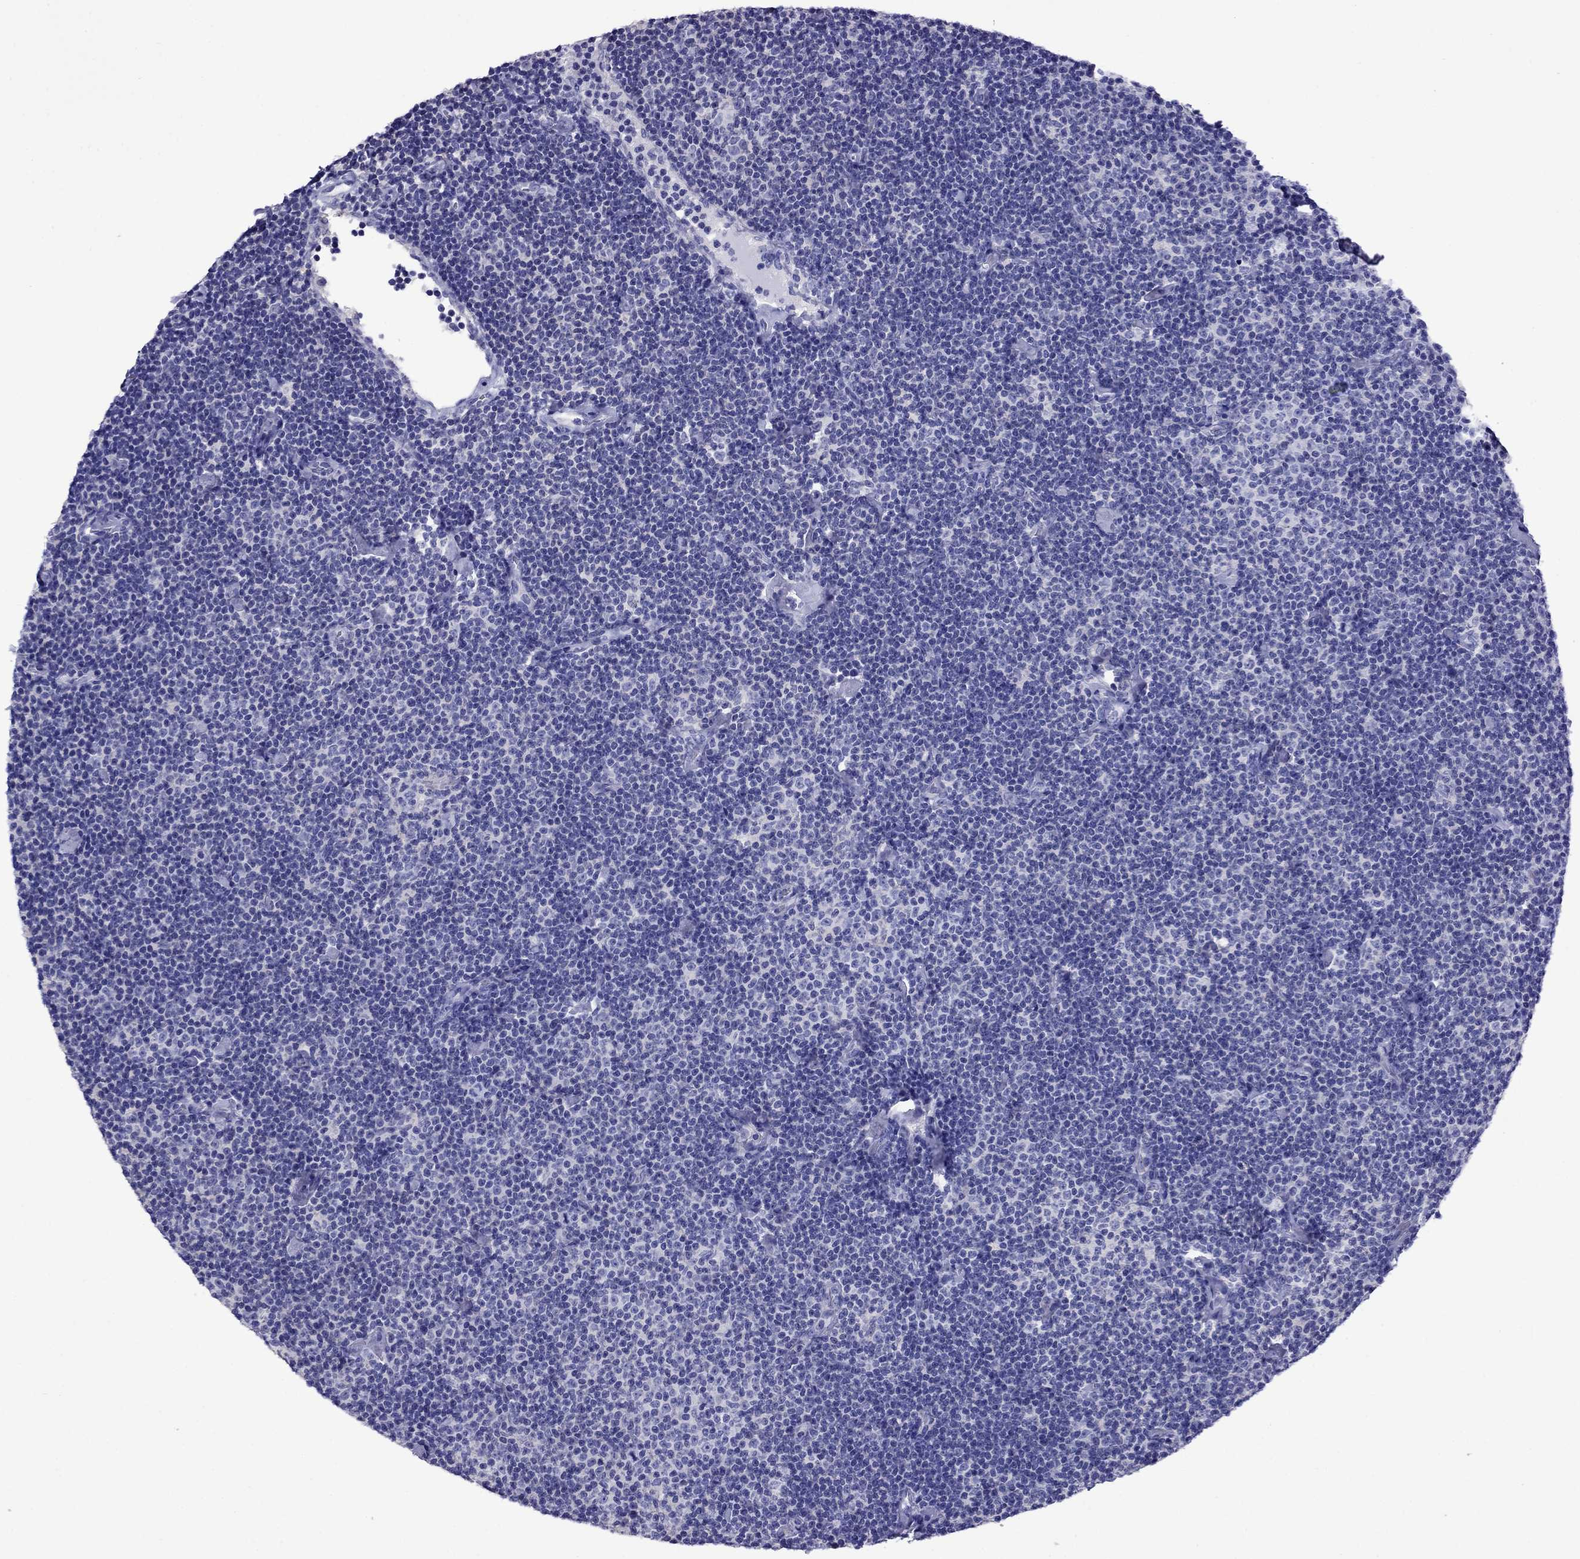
{"staining": {"intensity": "negative", "quantity": "none", "location": "none"}, "tissue": "lymphoma", "cell_type": "Tumor cells", "image_type": "cancer", "snomed": [{"axis": "morphology", "description": "Malignant lymphoma, non-Hodgkin's type, Low grade"}, {"axis": "topography", "description": "Lymph node"}], "caption": "An image of malignant lymphoma, non-Hodgkin's type (low-grade) stained for a protein shows no brown staining in tumor cells. The staining is performed using DAB (3,3'-diaminobenzidine) brown chromogen with nuclei counter-stained in using hematoxylin.", "gene": "SCG2", "patient": {"sex": "male", "age": 81}}